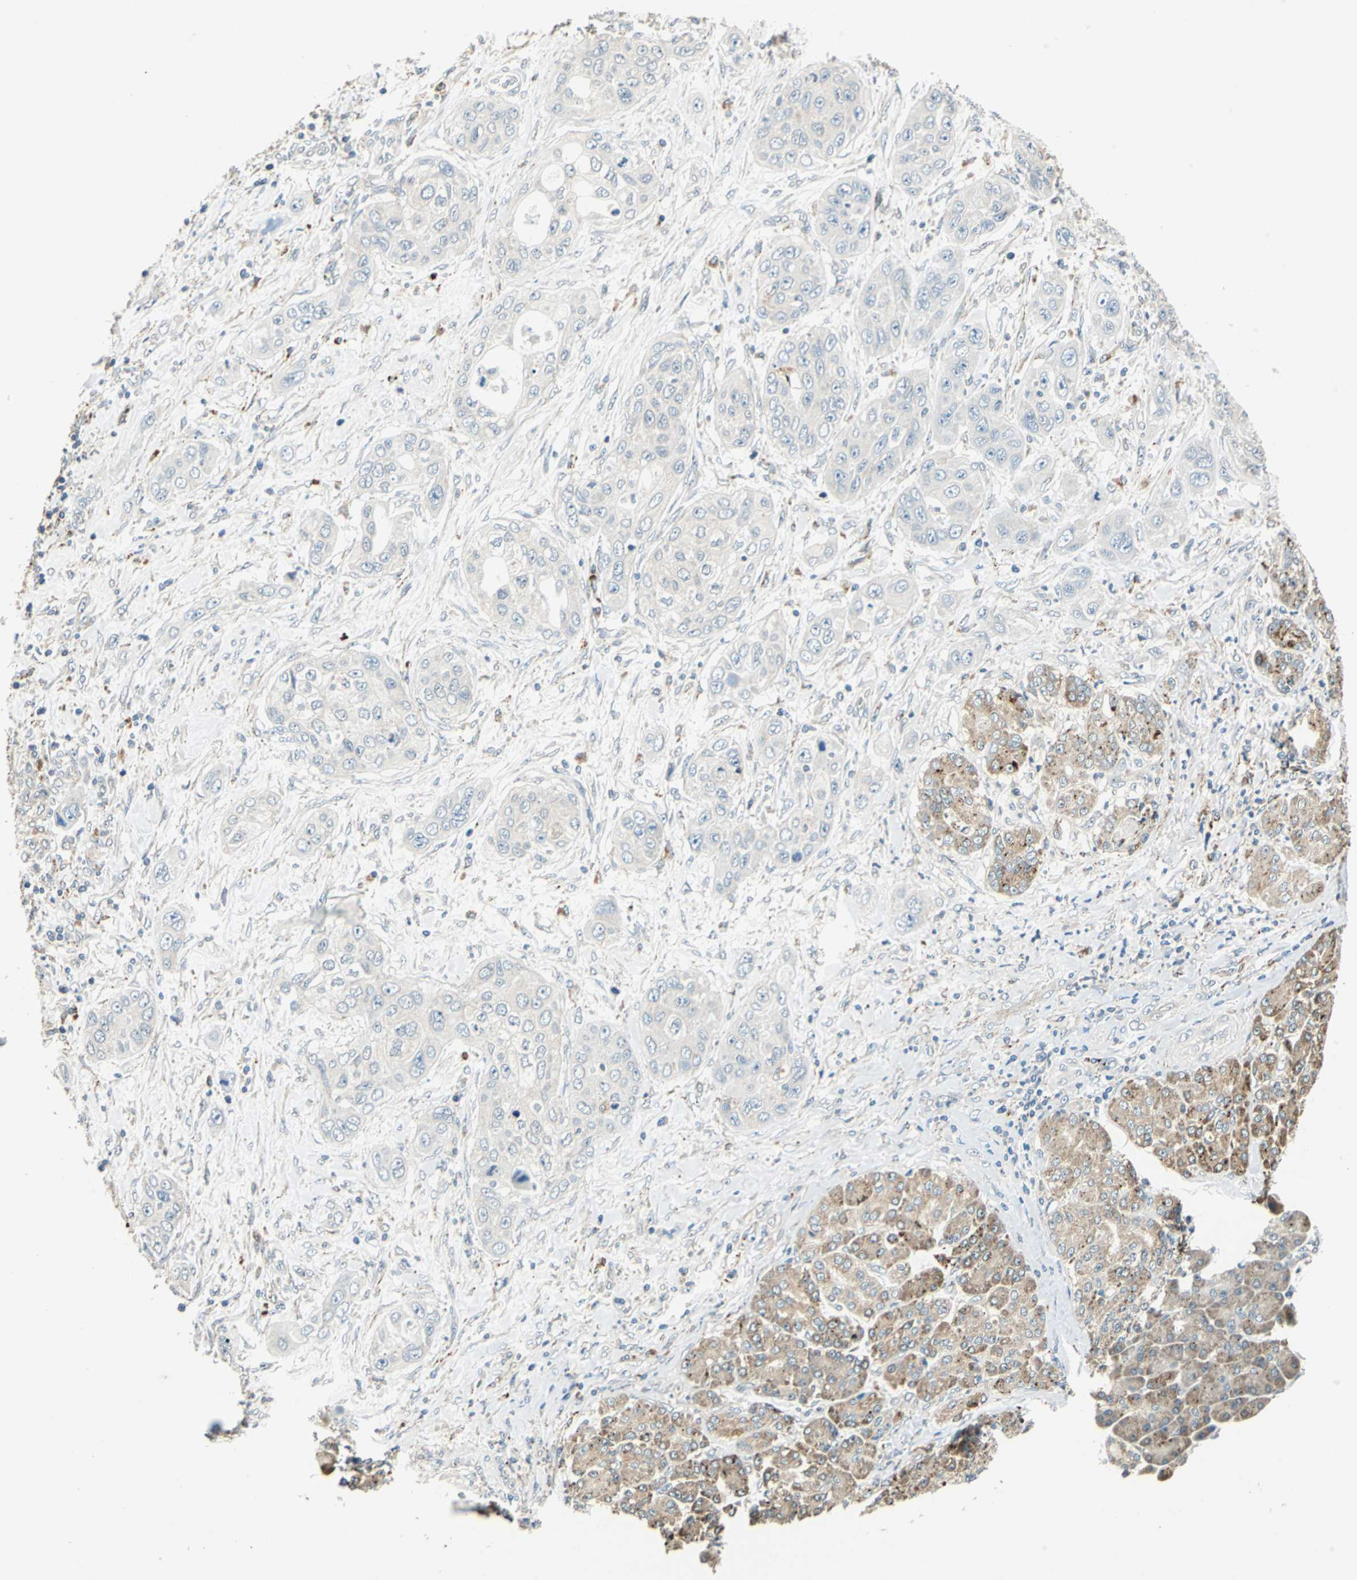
{"staining": {"intensity": "weak", "quantity": "<25%", "location": "cytoplasmic/membranous"}, "tissue": "pancreatic cancer", "cell_type": "Tumor cells", "image_type": "cancer", "snomed": [{"axis": "morphology", "description": "Adenocarcinoma, NOS"}, {"axis": "topography", "description": "Pancreas"}], "caption": "The immunohistochemistry (IHC) photomicrograph has no significant staining in tumor cells of pancreatic cancer tissue.", "gene": "NIT1", "patient": {"sex": "female", "age": 70}}